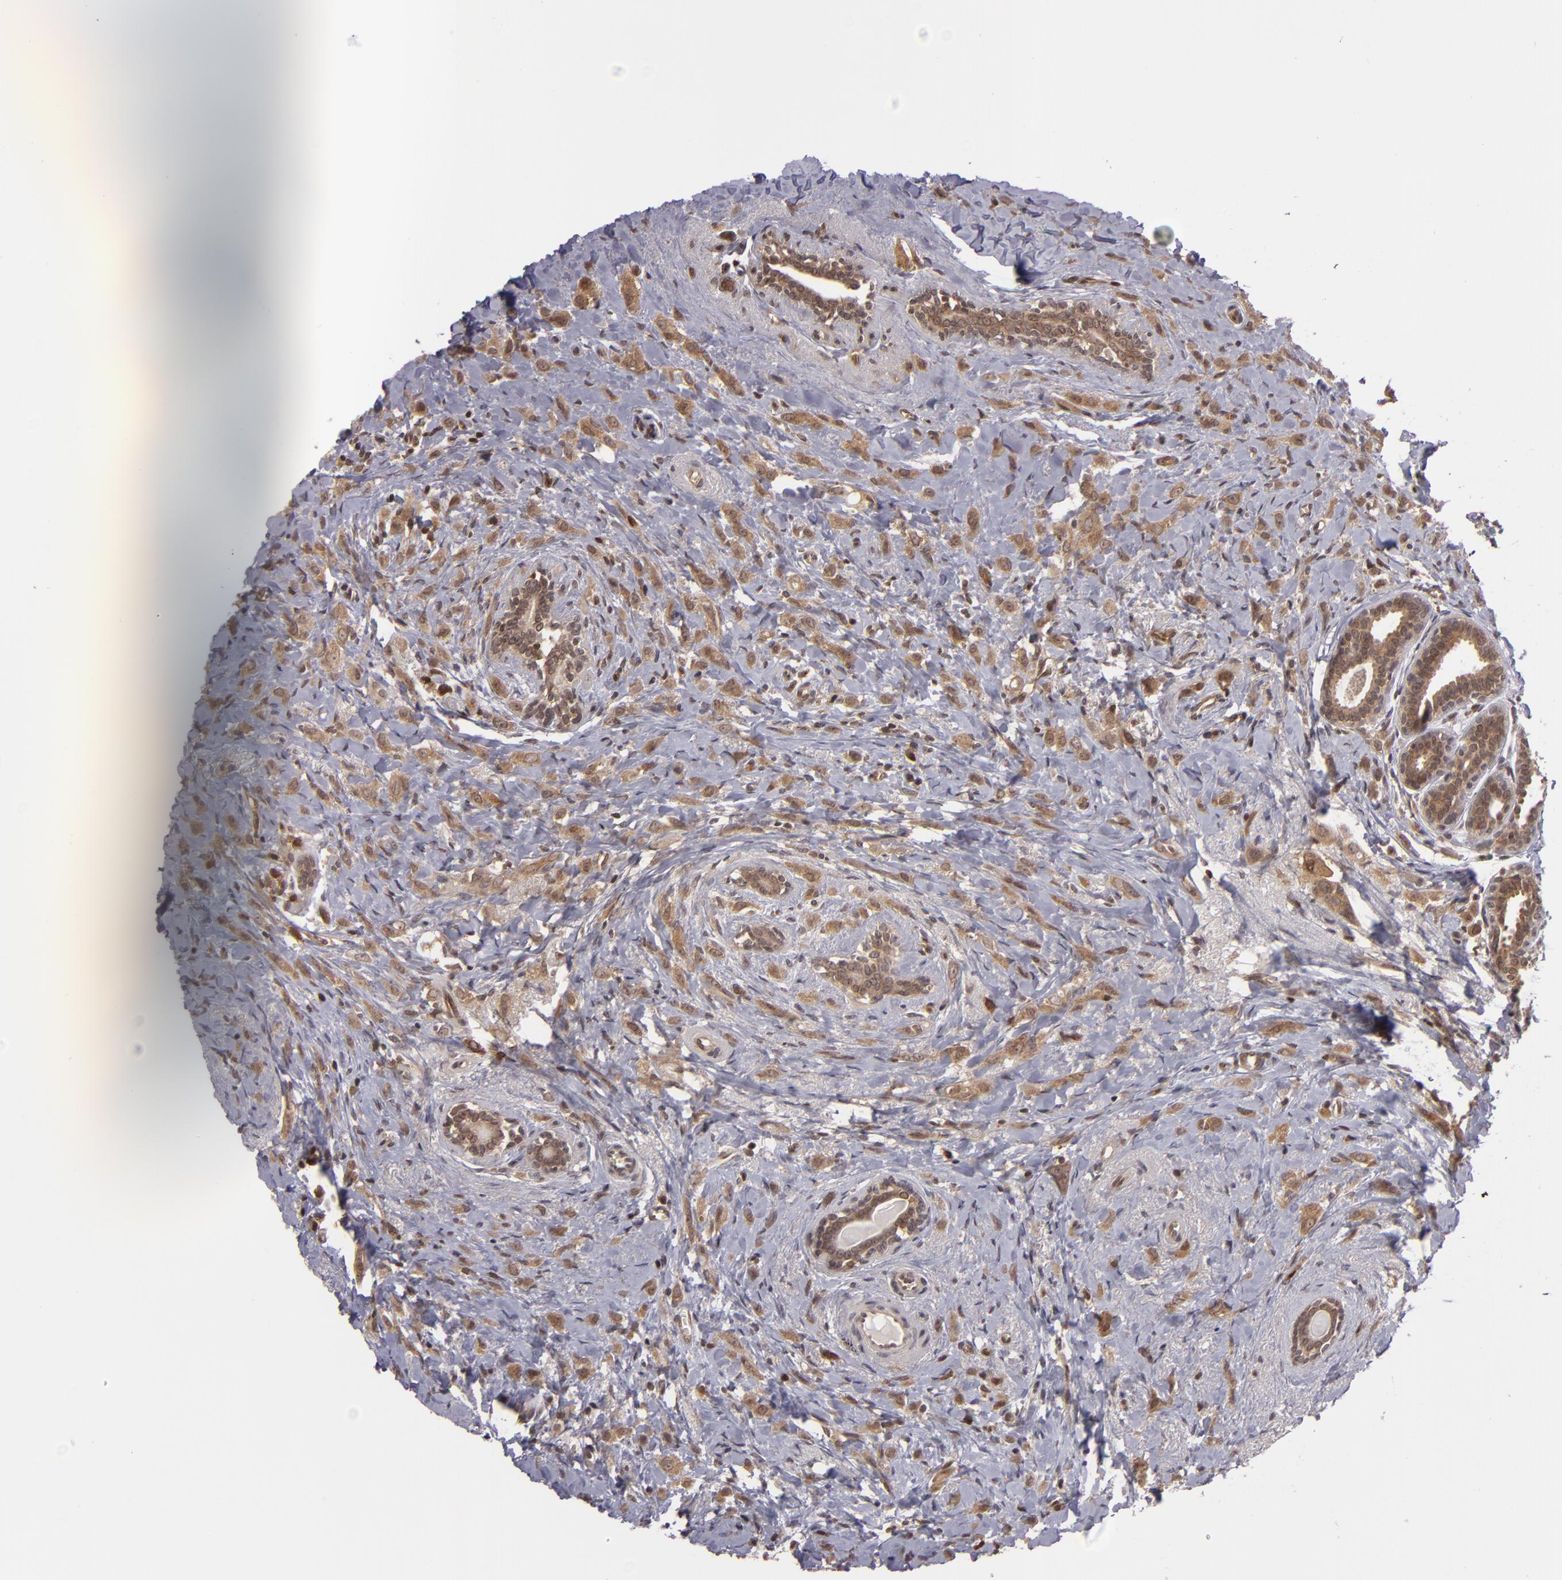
{"staining": {"intensity": "moderate", "quantity": ">75%", "location": "cytoplasmic/membranous"}, "tissue": "breast cancer", "cell_type": "Tumor cells", "image_type": "cancer", "snomed": [{"axis": "morphology", "description": "Lobular carcinoma"}, {"axis": "topography", "description": "Breast"}], "caption": "A micrograph of human breast lobular carcinoma stained for a protein exhibits moderate cytoplasmic/membranous brown staining in tumor cells.", "gene": "ZBTB33", "patient": {"sex": "female", "age": 57}}